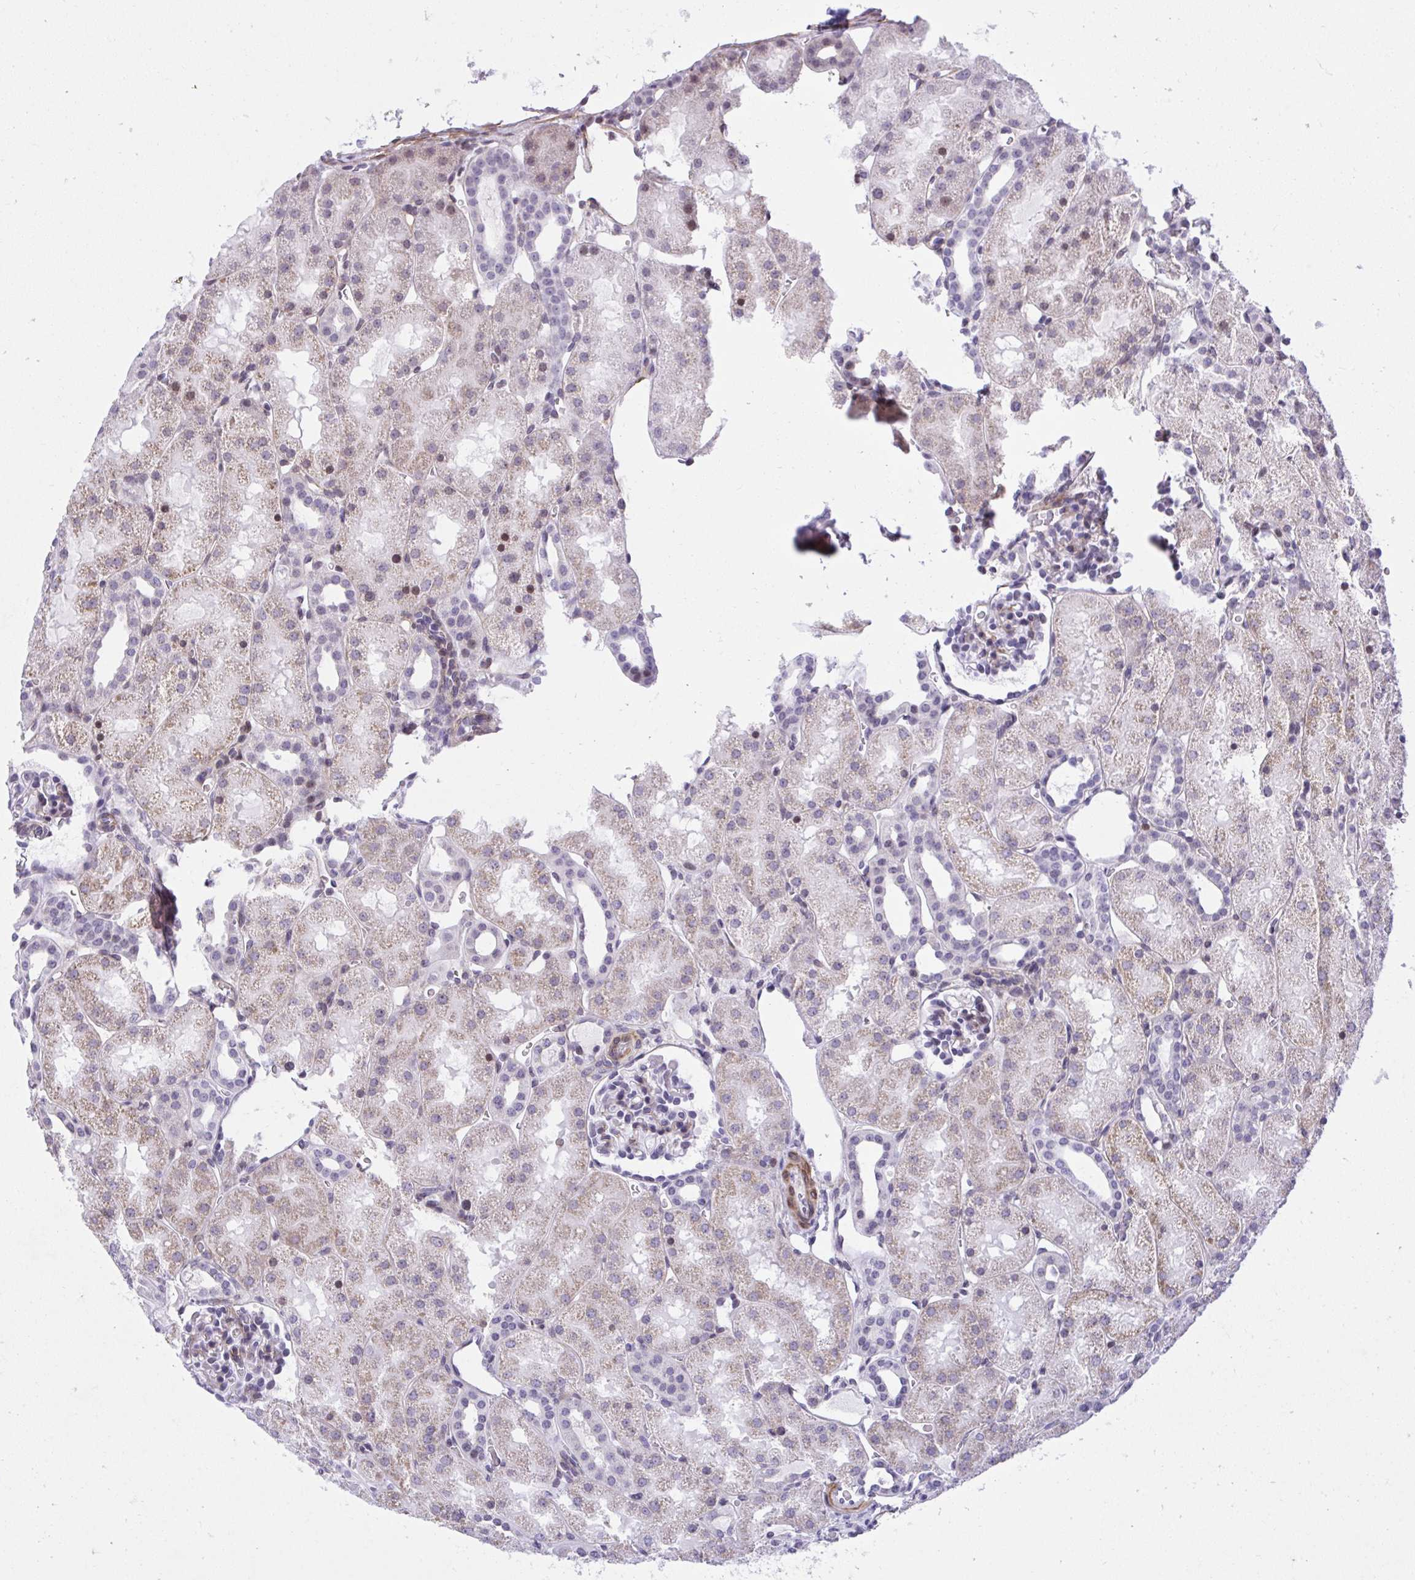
{"staining": {"intensity": "moderate", "quantity": "25%-75%", "location": "cytoplasmic/membranous"}, "tissue": "kidney", "cell_type": "Cells in glomeruli", "image_type": "normal", "snomed": [{"axis": "morphology", "description": "Normal tissue, NOS"}, {"axis": "topography", "description": "Kidney"}], "caption": "Cells in glomeruli display medium levels of moderate cytoplasmic/membranous expression in about 25%-75% of cells in benign kidney.", "gene": "KCNN4", "patient": {"sex": "male", "age": 2}}